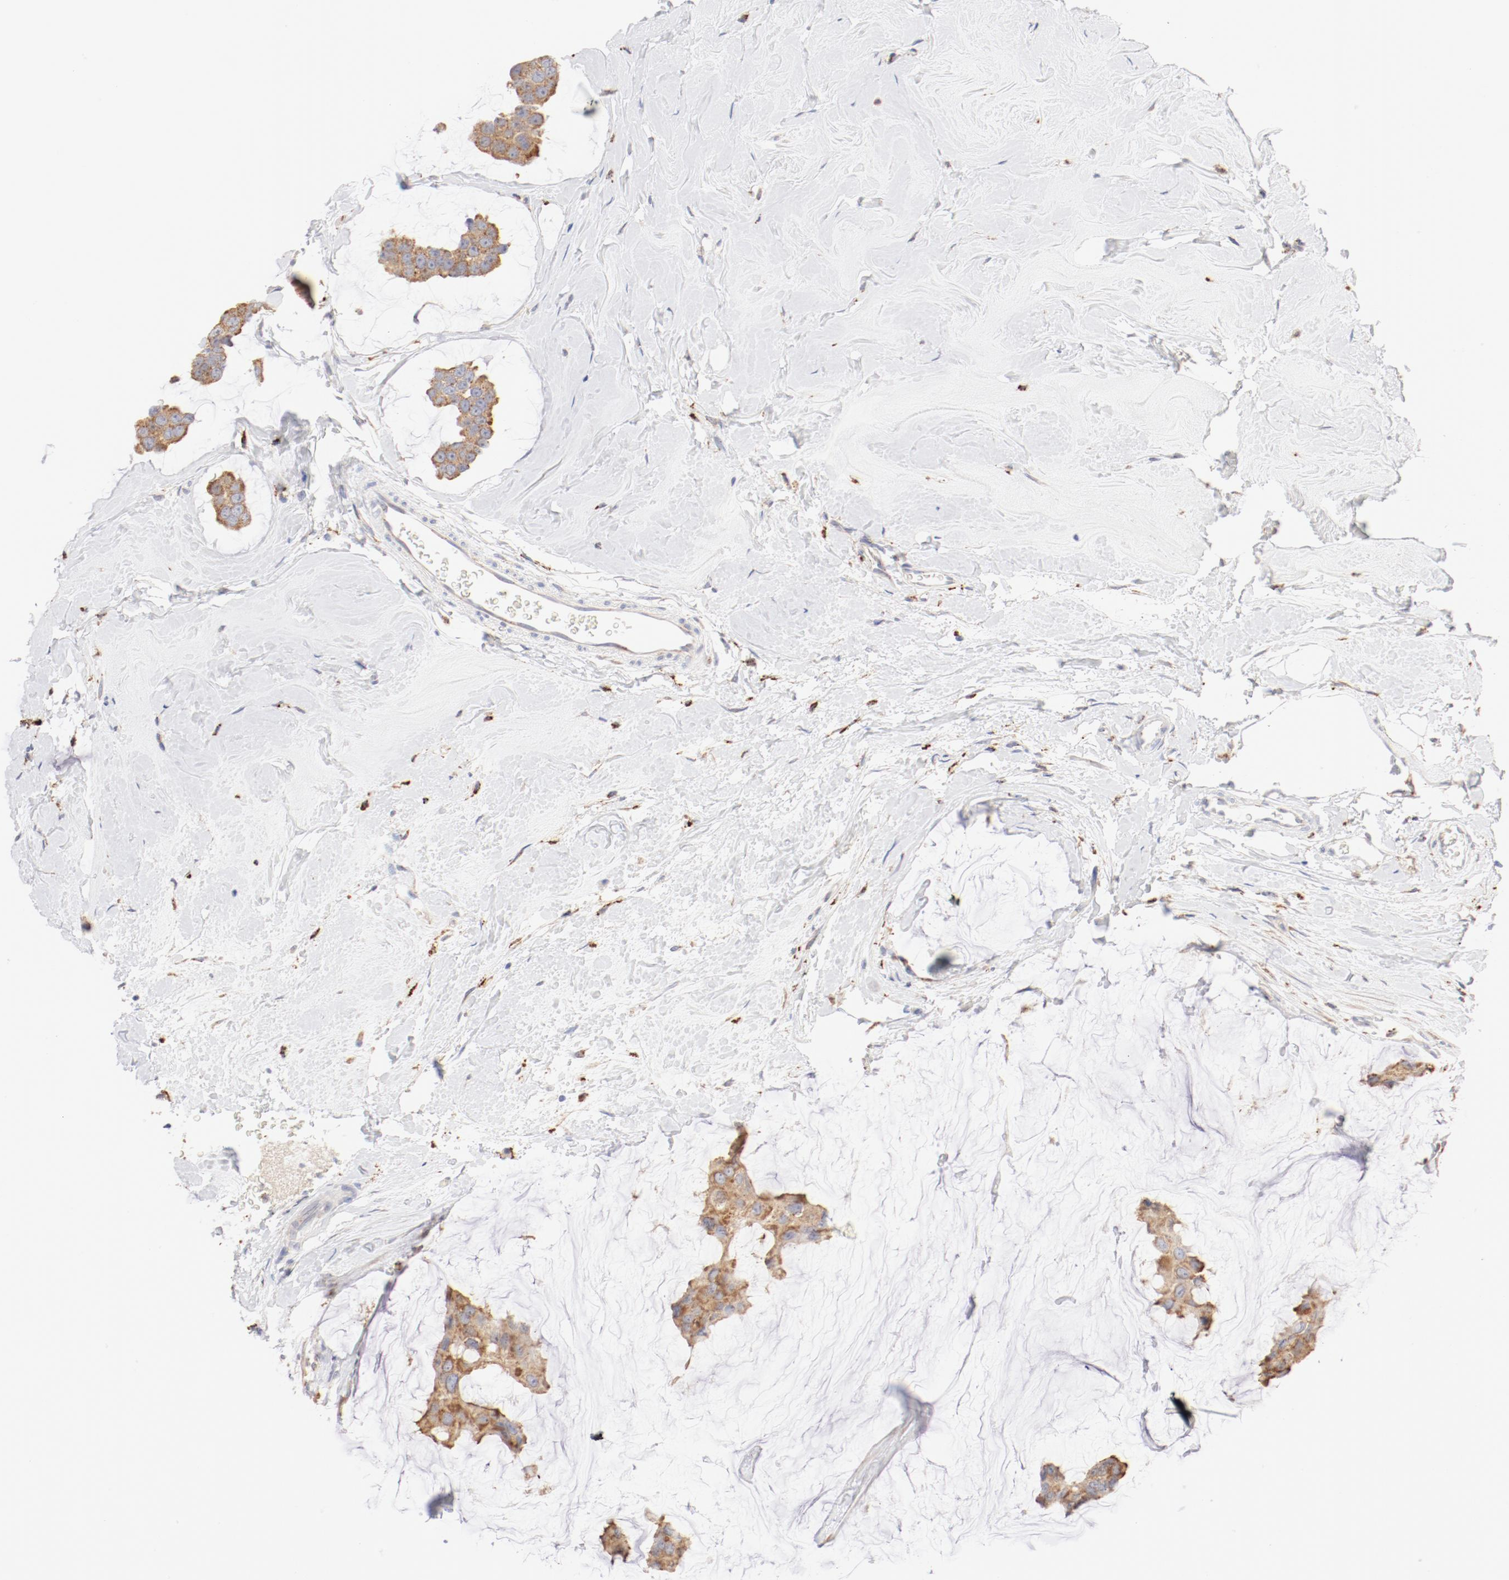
{"staining": {"intensity": "moderate", "quantity": ">75%", "location": "cytoplasmic/membranous"}, "tissue": "breast cancer", "cell_type": "Tumor cells", "image_type": "cancer", "snomed": [{"axis": "morphology", "description": "Normal tissue, NOS"}, {"axis": "morphology", "description": "Duct carcinoma"}, {"axis": "topography", "description": "Breast"}], "caption": "Protein staining of invasive ductal carcinoma (breast) tissue reveals moderate cytoplasmic/membranous staining in about >75% of tumor cells.", "gene": "CTSH", "patient": {"sex": "female", "age": 50}}